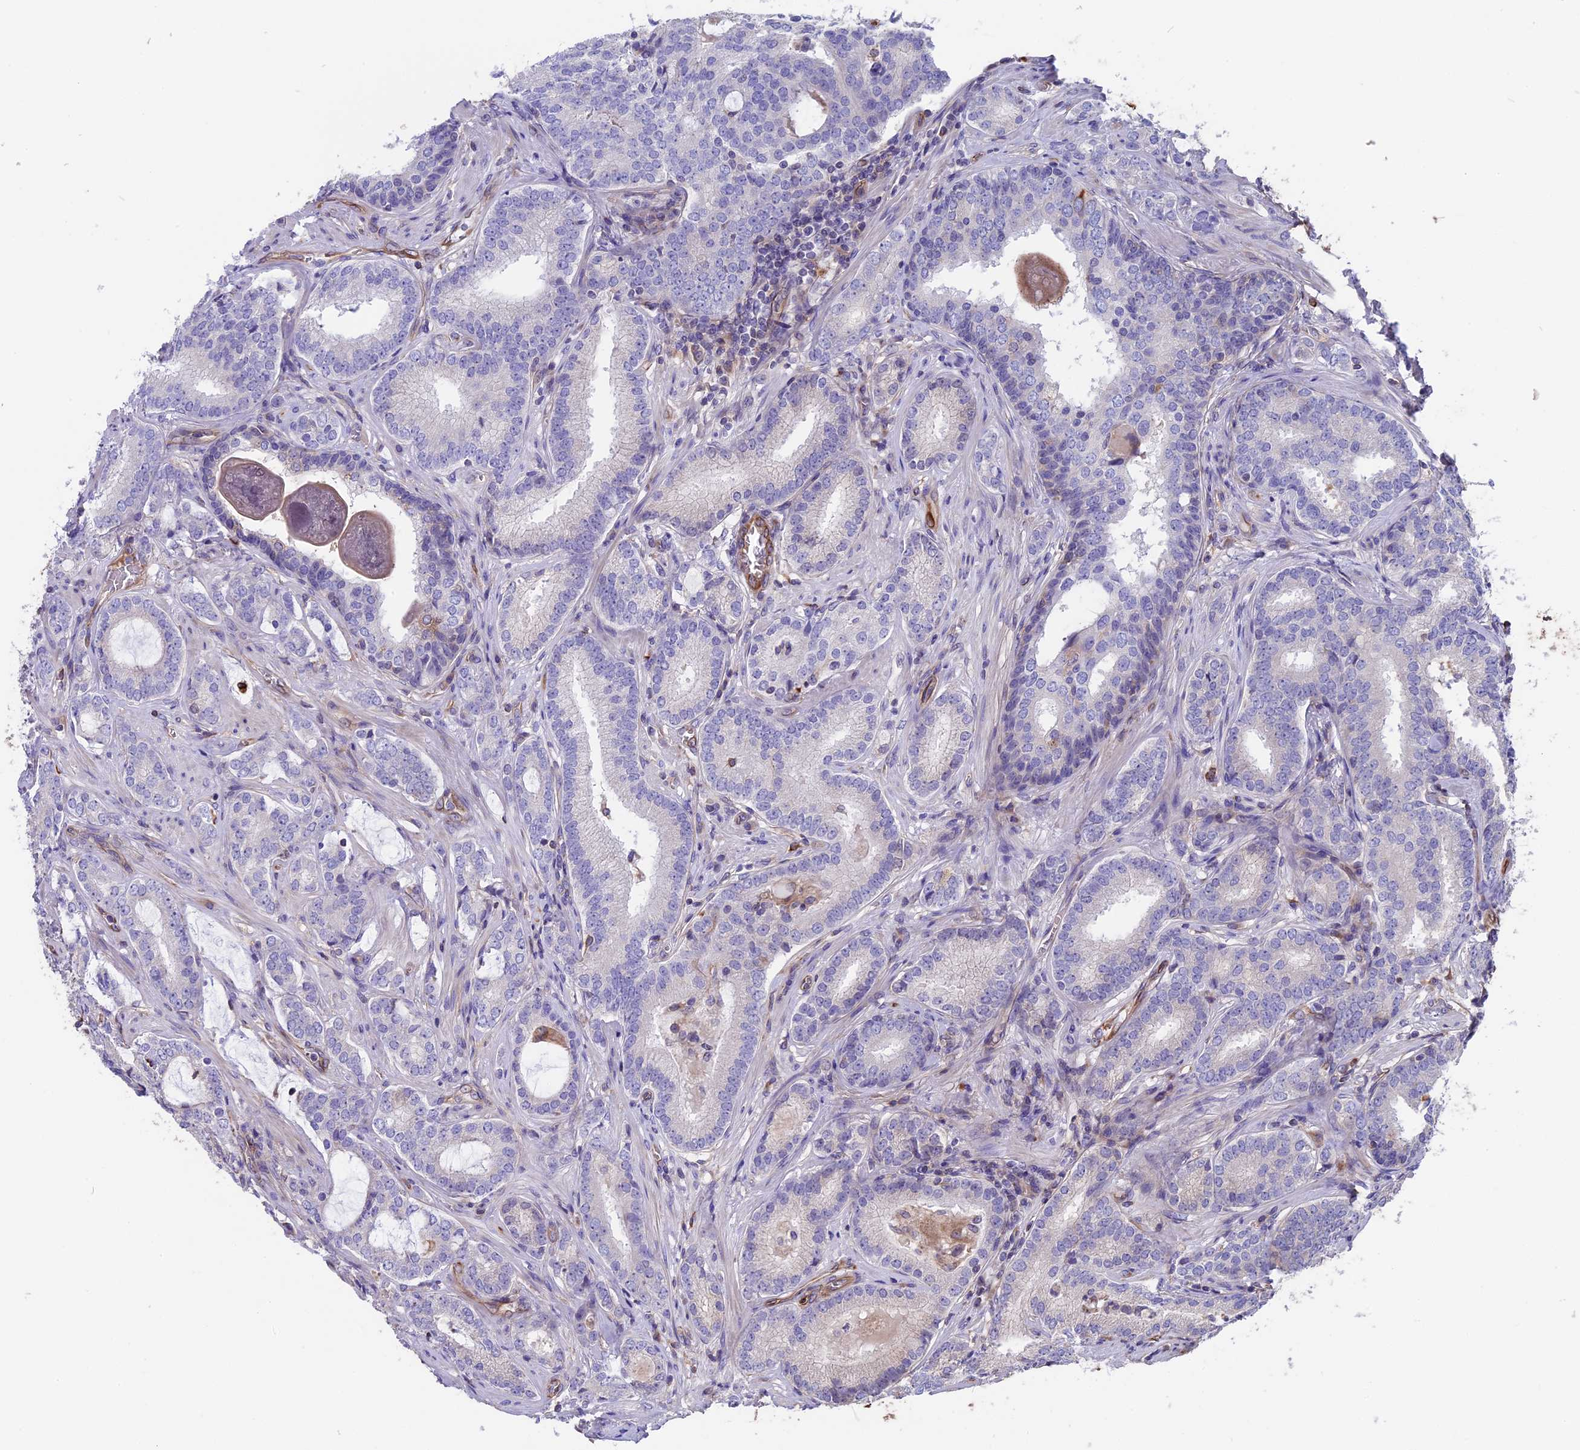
{"staining": {"intensity": "negative", "quantity": "none", "location": "none"}, "tissue": "prostate cancer", "cell_type": "Tumor cells", "image_type": "cancer", "snomed": [{"axis": "morphology", "description": "Adenocarcinoma, High grade"}, {"axis": "topography", "description": "Prostate"}], "caption": "Prostate cancer (adenocarcinoma (high-grade)) was stained to show a protein in brown. There is no significant positivity in tumor cells. The staining is performed using DAB brown chromogen with nuclei counter-stained in using hematoxylin.", "gene": "SEH1L", "patient": {"sex": "male", "age": 63}}